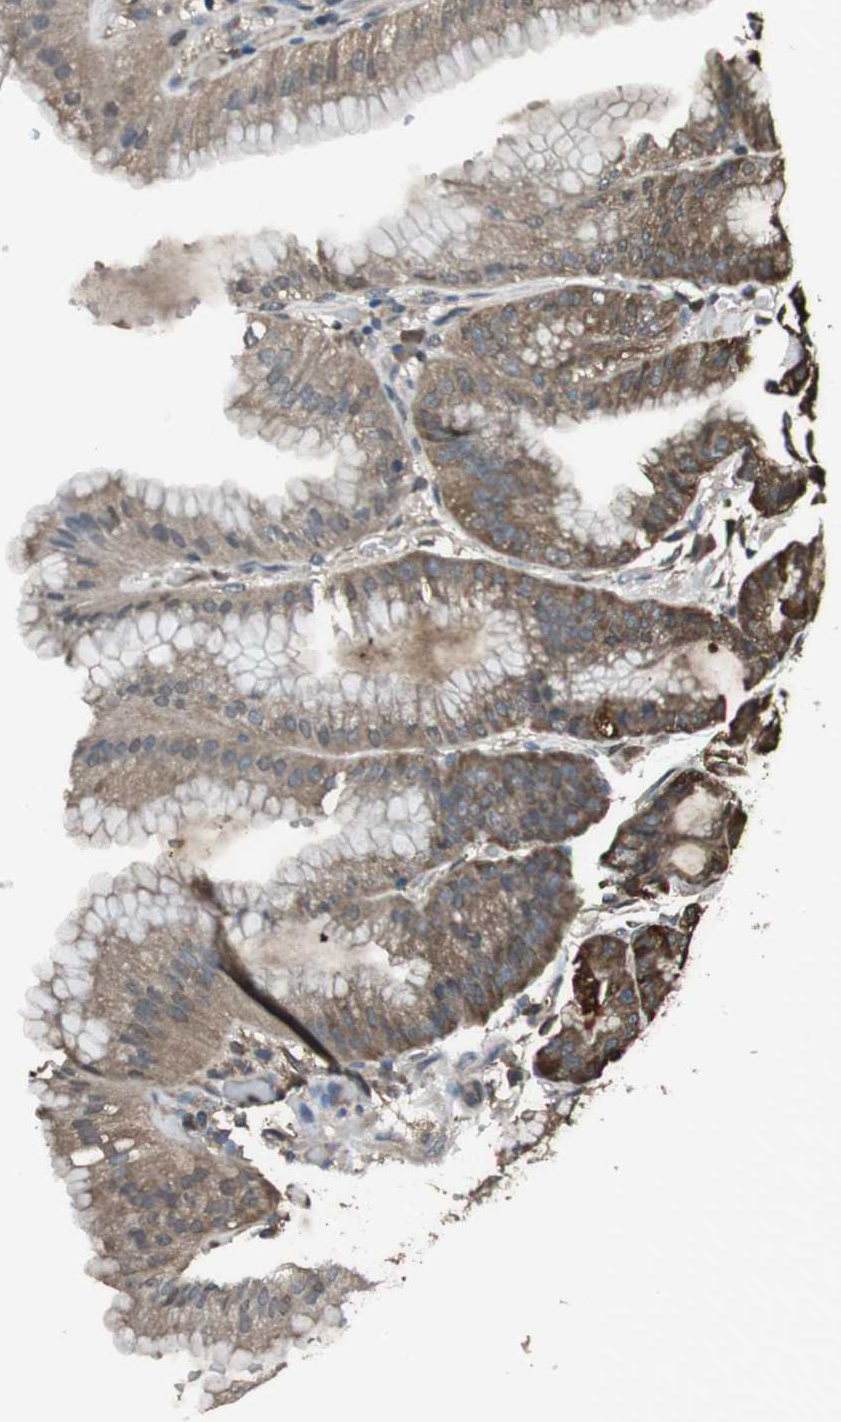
{"staining": {"intensity": "strong", "quantity": "<25%", "location": "cytoplasmic/membranous,nuclear"}, "tissue": "stomach", "cell_type": "Glandular cells", "image_type": "normal", "snomed": [{"axis": "morphology", "description": "Normal tissue, NOS"}, {"axis": "topography", "description": "Stomach, lower"}], "caption": "DAB (3,3'-diaminobenzidine) immunohistochemical staining of benign human stomach displays strong cytoplasmic/membranous,nuclear protein expression in about <25% of glandular cells.", "gene": "TWSG1", "patient": {"sex": "male", "age": 71}}